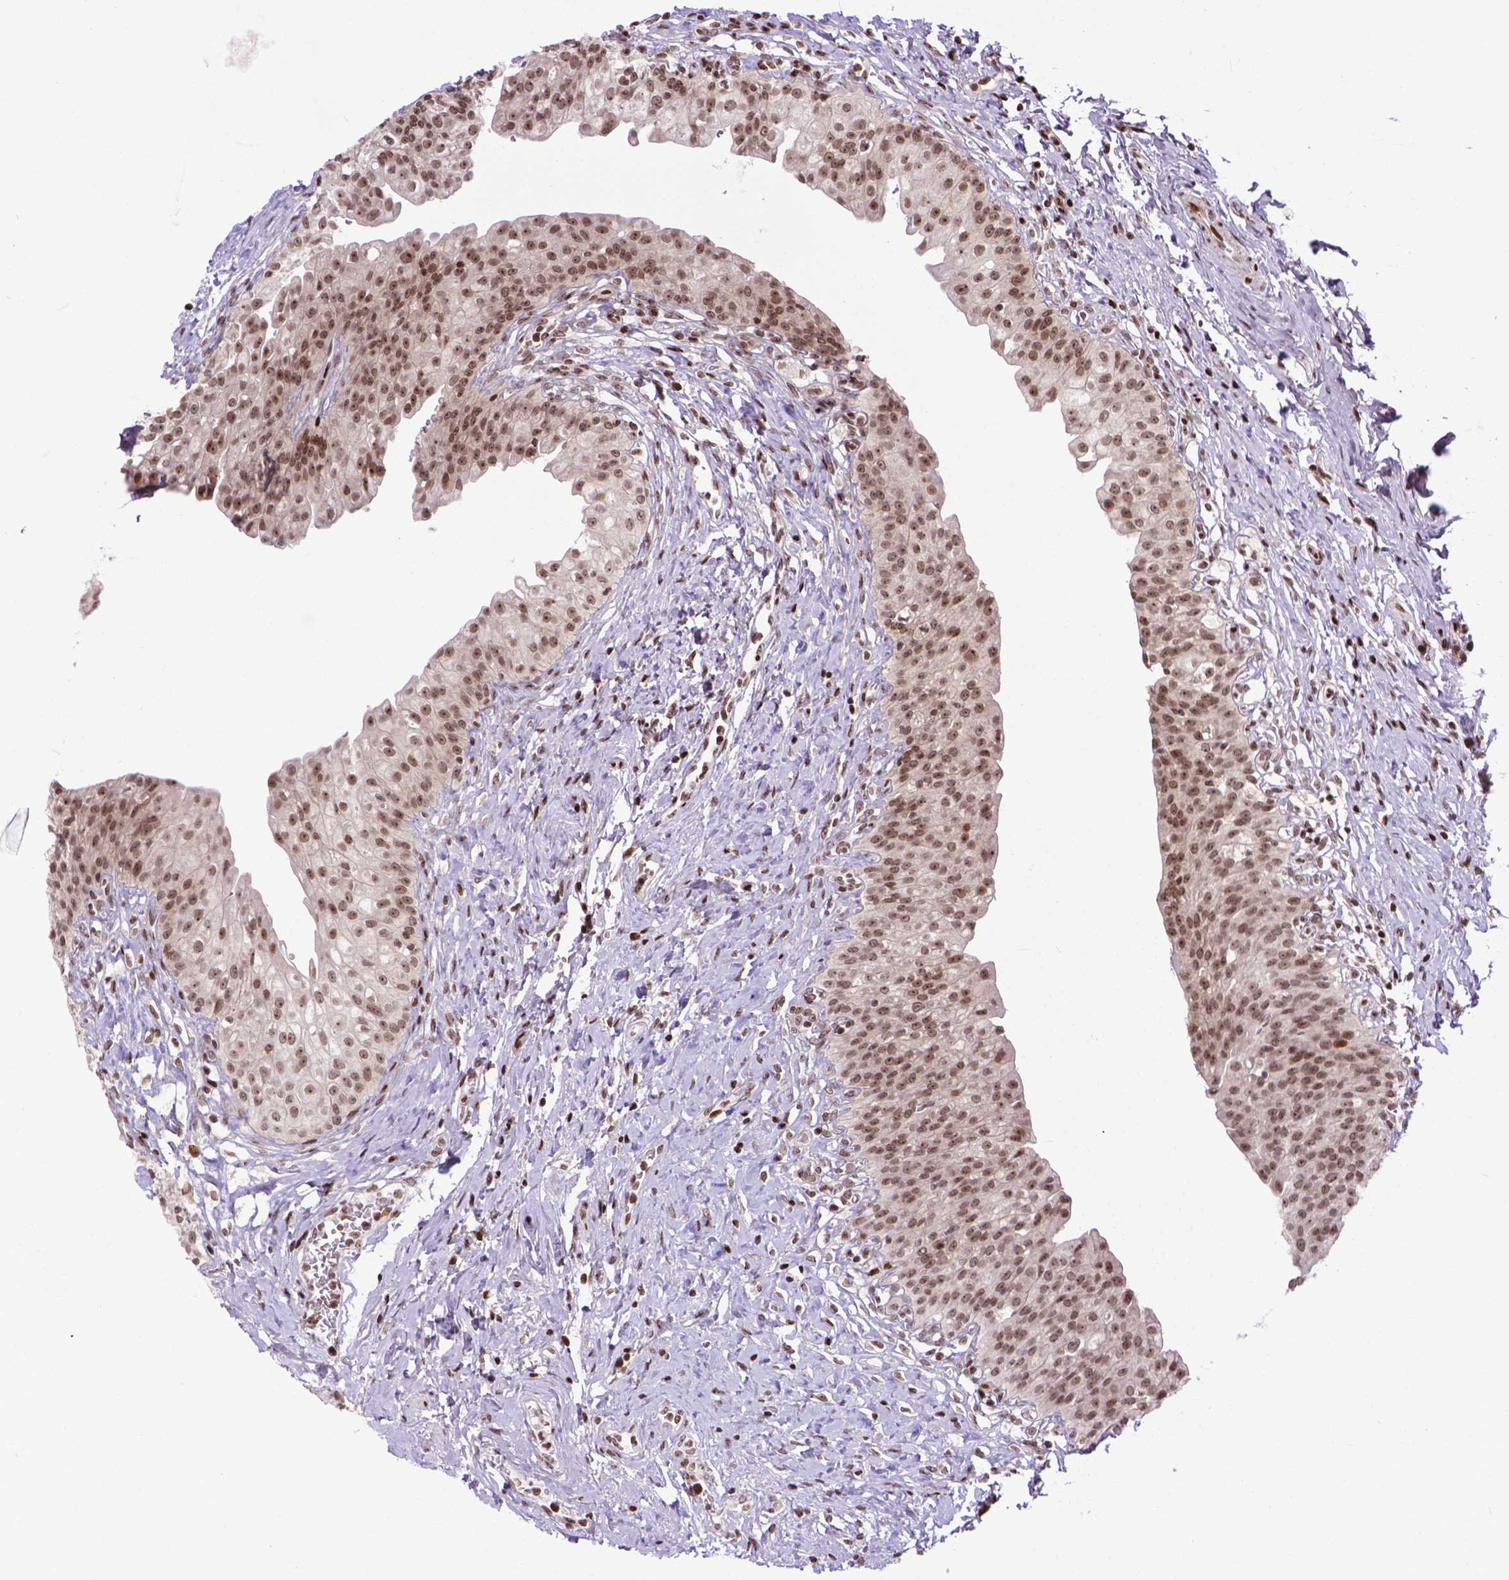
{"staining": {"intensity": "moderate", "quantity": "<25%", "location": "nuclear"}, "tissue": "urinary bladder", "cell_type": "Urothelial cells", "image_type": "normal", "snomed": [{"axis": "morphology", "description": "Normal tissue, NOS"}, {"axis": "topography", "description": "Urinary bladder"}], "caption": "Immunohistochemical staining of unremarkable human urinary bladder exhibits low levels of moderate nuclear positivity in approximately <25% of urothelial cells. (DAB (3,3'-diaminobenzidine) IHC with brightfield microscopy, high magnification).", "gene": "AMER1", "patient": {"sex": "male", "age": 76}}